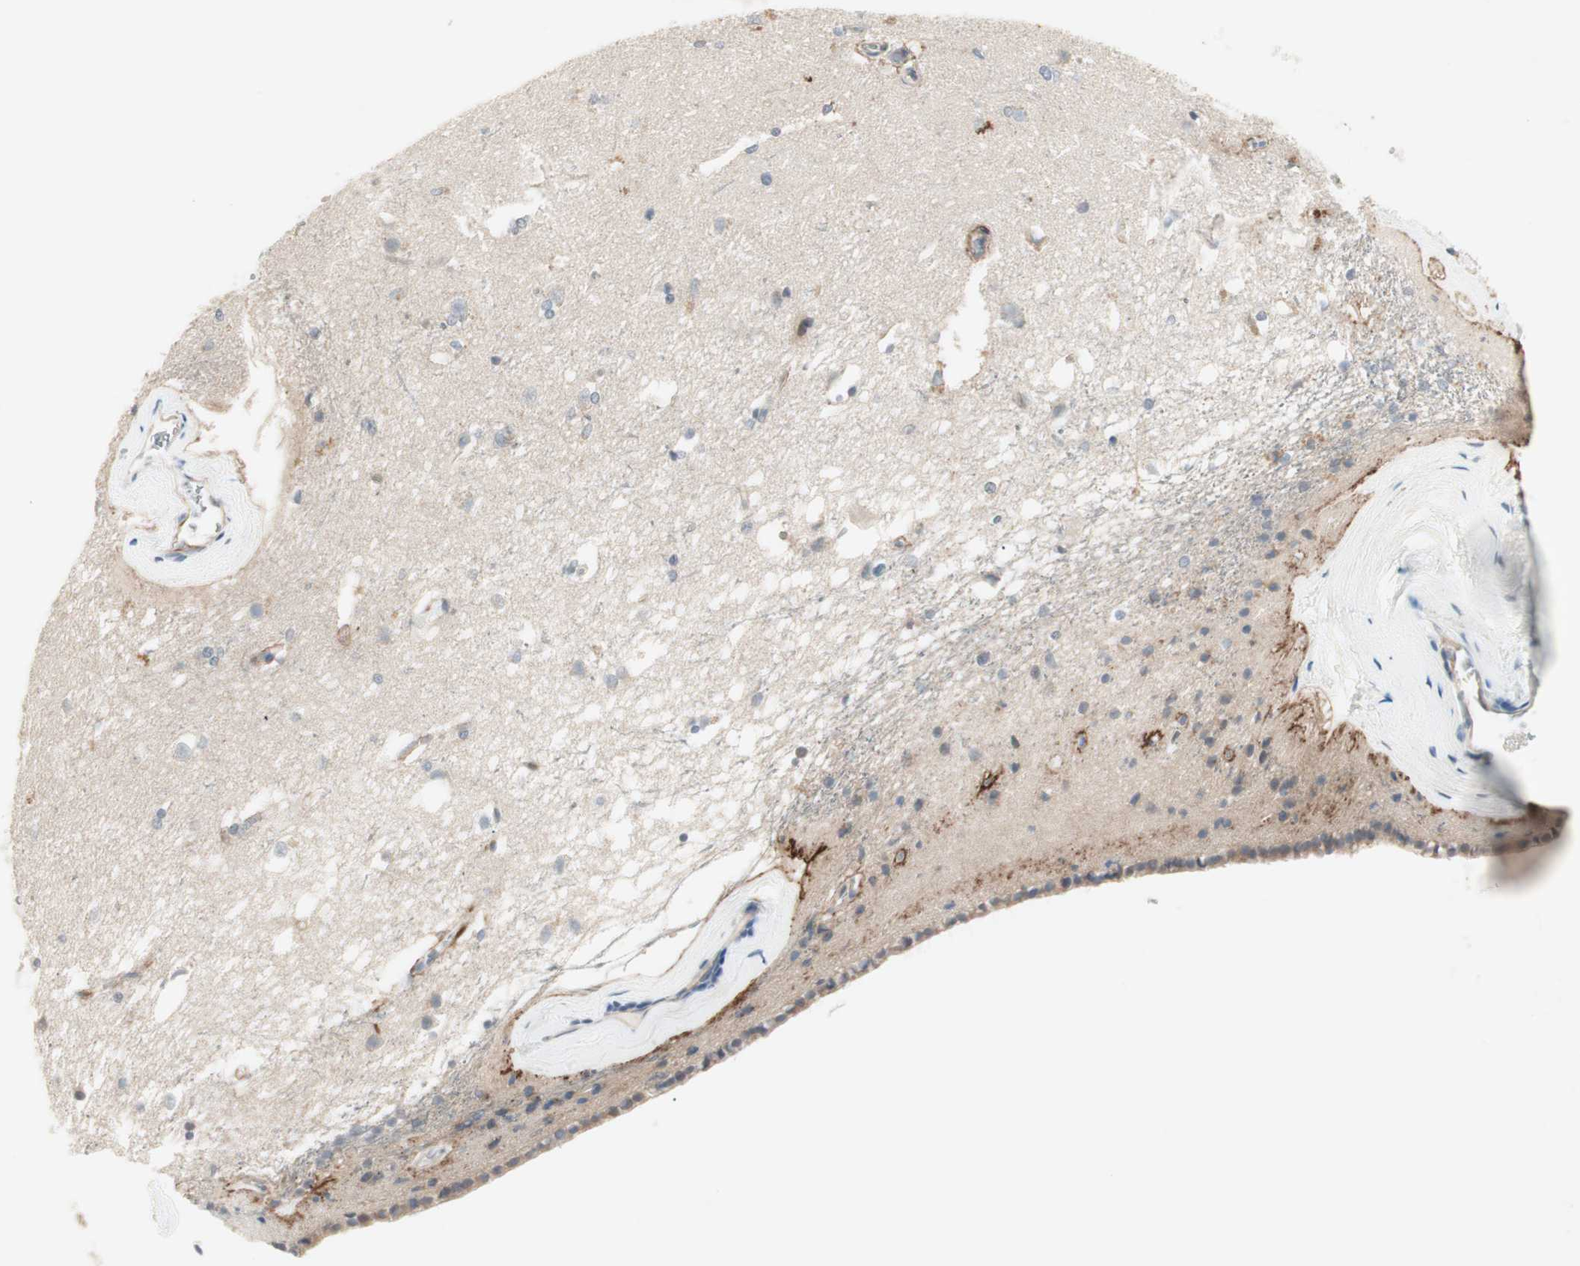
{"staining": {"intensity": "weak", "quantity": "25%-75%", "location": "cytoplasmic/membranous"}, "tissue": "caudate", "cell_type": "Glial cells", "image_type": "normal", "snomed": [{"axis": "morphology", "description": "Normal tissue, NOS"}, {"axis": "topography", "description": "Lateral ventricle wall"}], "caption": "DAB (3,3'-diaminobenzidine) immunohistochemical staining of benign caudate demonstrates weak cytoplasmic/membranous protein staining in about 25%-75% of glial cells.", "gene": "ITGB4", "patient": {"sex": "female", "age": 19}}